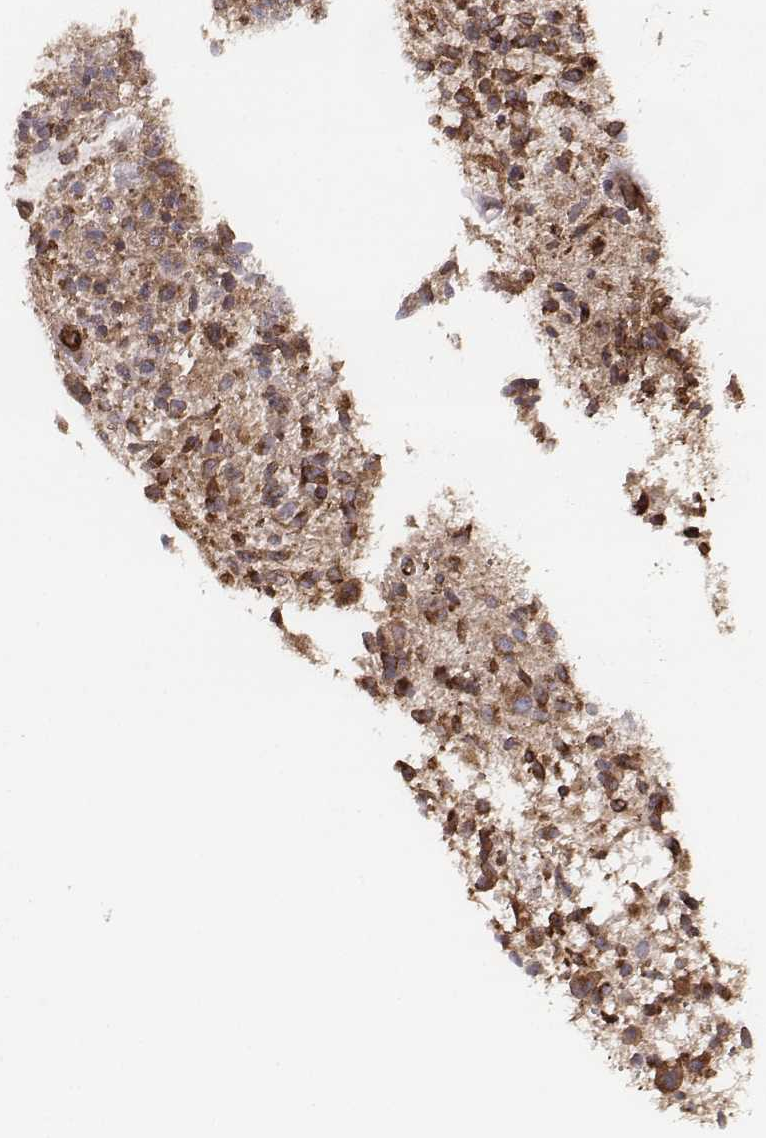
{"staining": {"intensity": "strong", "quantity": ">75%", "location": "cytoplasmic/membranous"}, "tissue": "glioma", "cell_type": "Tumor cells", "image_type": "cancer", "snomed": [{"axis": "morphology", "description": "Glioma, malignant, High grade"}, {"axis": "topography", "description": "Brain"}], "caption": "A brown stain labels strong cytoplasmic/membranous expression of a protein in malignant glioma (high-grade) tumor cells.", "gene": "PALMD", "patient": {"sex": "male", "age": 47}}